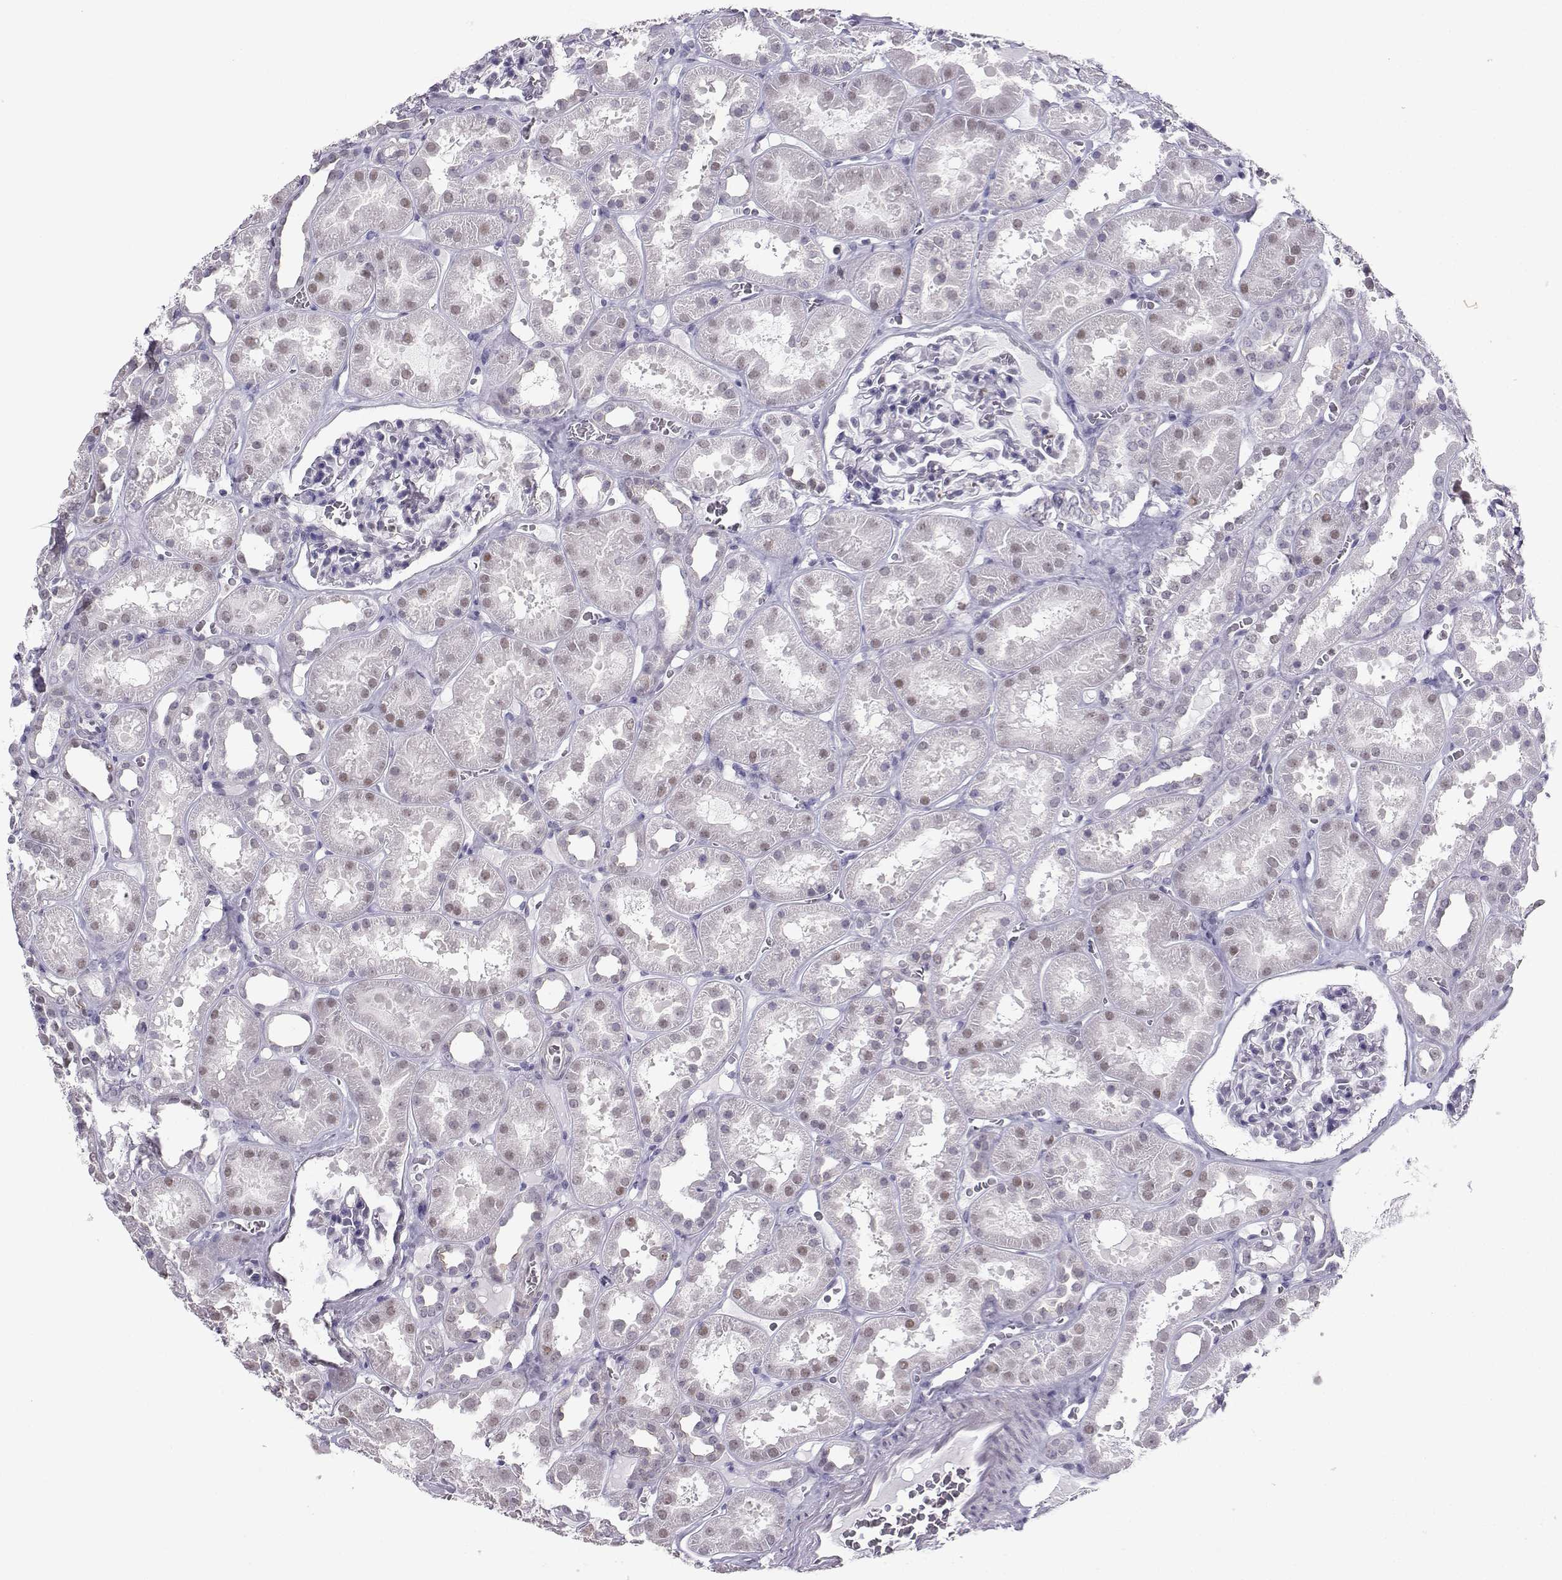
{"staining": {"intensity": "negative", "quantity": "none", "location": "none"}, "tissue": "kidney", "cell_type": "Cells in glomeruli", "image_type": "normal", "snomed": [{"axis": "morphology", "description": "Normal tissue, NOS"}, {"axis": "topography", "description": "Kidney"}], "caption": "The image displays no staining of cells in glomeruli in unremarkable kidney. The staining was performed using DAB (3,3'-diaminobenzidine) to visualize the protein expression in brown, while the nuclei were stained in blue with hematoxylin (Magnification: 20x).", "gene": "TEDC2", "patient": {"sex": "female", "age": 41}}